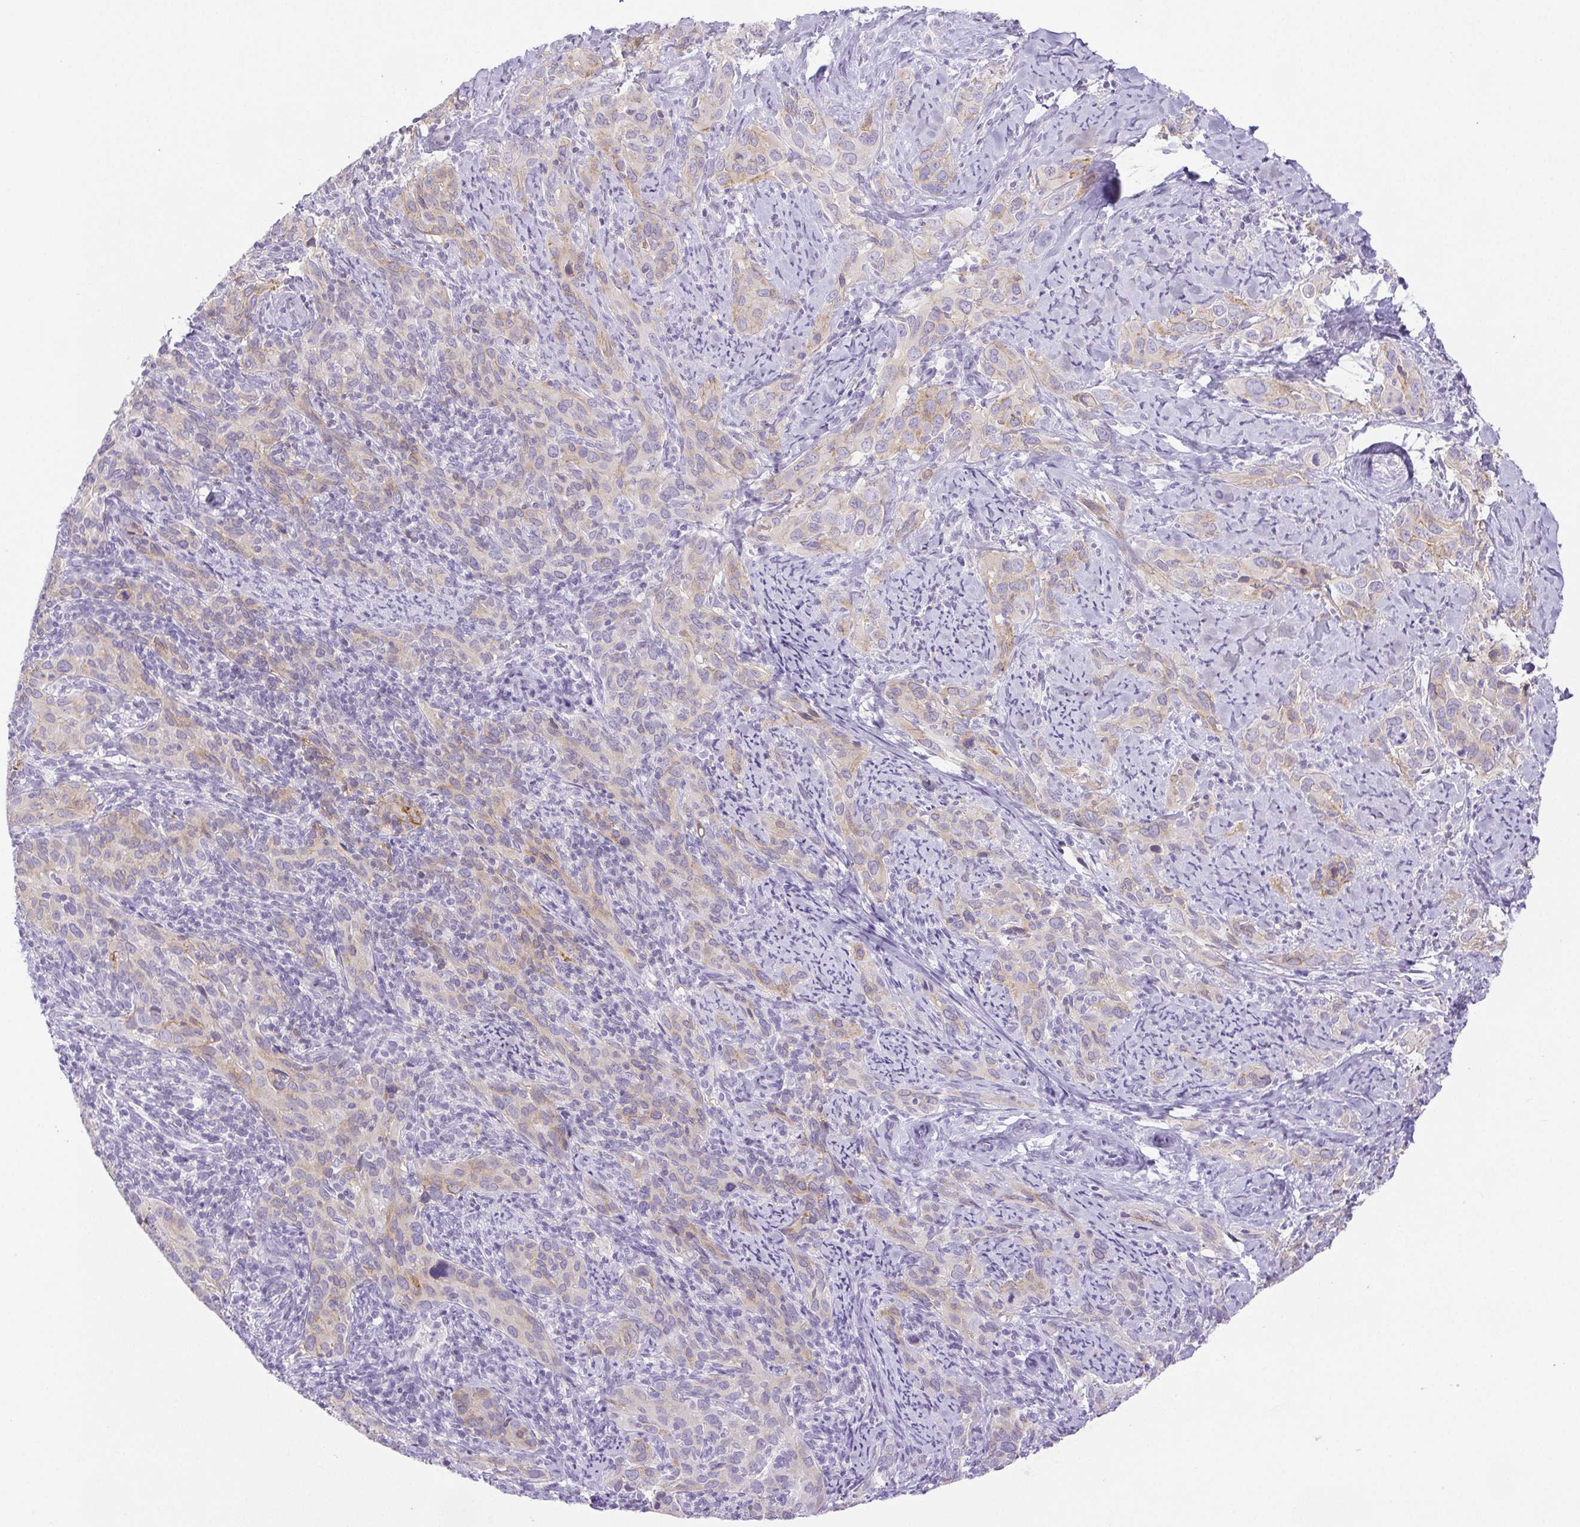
{"staining": {"intensity": "weak", "quantity": "<25%", "location": "cytoplasmic/membranous"}, "tissue": "cervical cancer", "cell_type": "Tumor cells", "image_type": "cancer", "snomed": [{"axis": "morphology", "description": "Squamous cell carcinoma, NOS"}, {"axis": "topography", "description": "Cervix"}], "caption": "IHC of cervical cancer reveals no expression in tumor cells.", "gene": "HLA-G", "patient": {"sex": "female", "age": 51}}